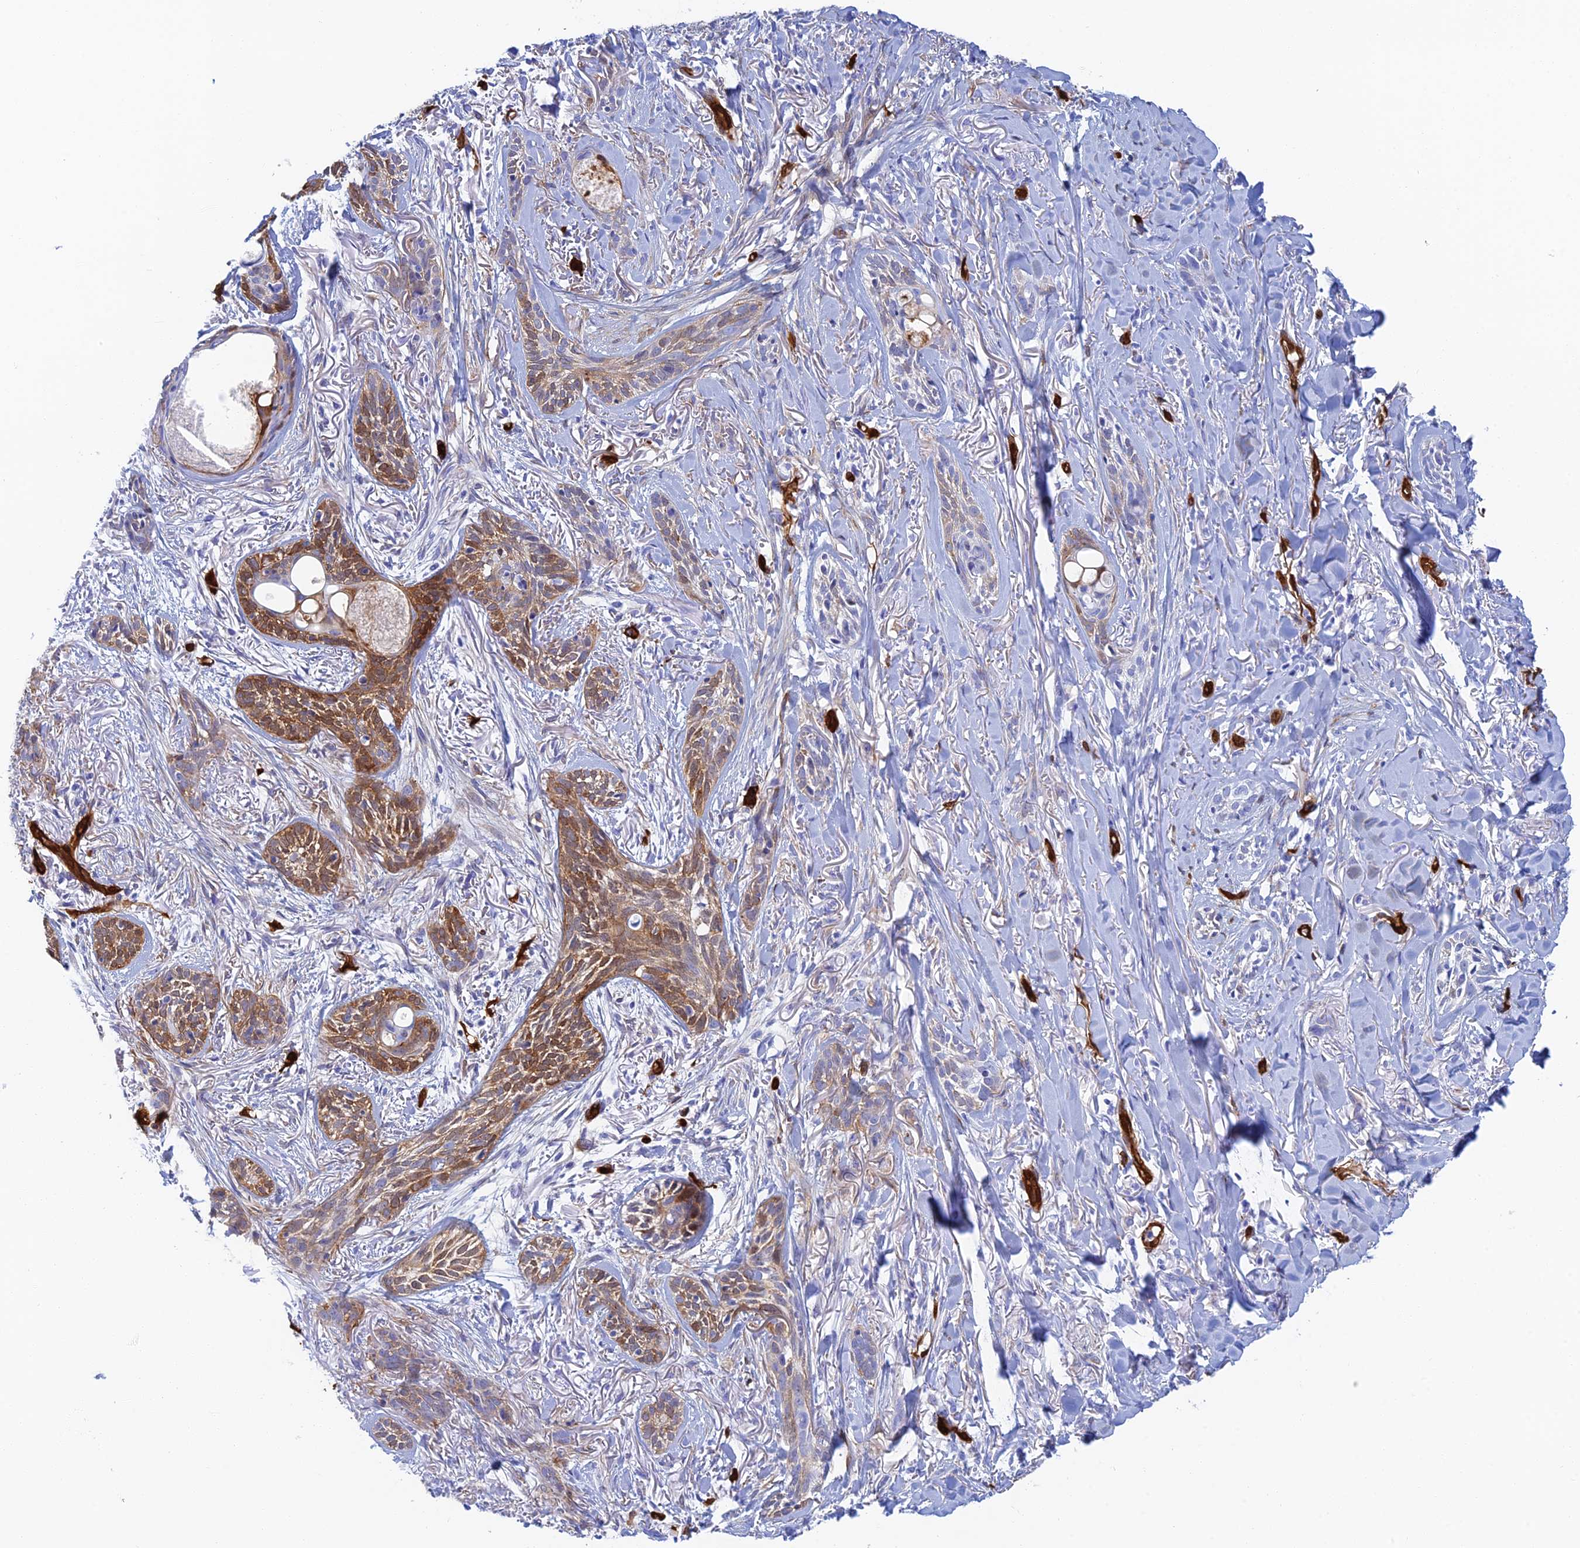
{"staining": {"intensity": "moderate", "quantity": ">75%", "location": "cytoplasmic/membranous"}, "tissue": "skin cancer", "cell_type": "Tumor cells", "image_type": "cancer", "snomed": [{"axis": "morphology", "description": "Basal cell carcinoma"}, {"axis": "topography", "description": "Skin"}], "caption": "Tumor cells show medium levels of moderate cytoplasmic/membranous positivity in approximately >75% of cells in human skin basal cell carcinoma.", "gene": "CRIP2", "patient": {"sex": "female", "age": 59}}